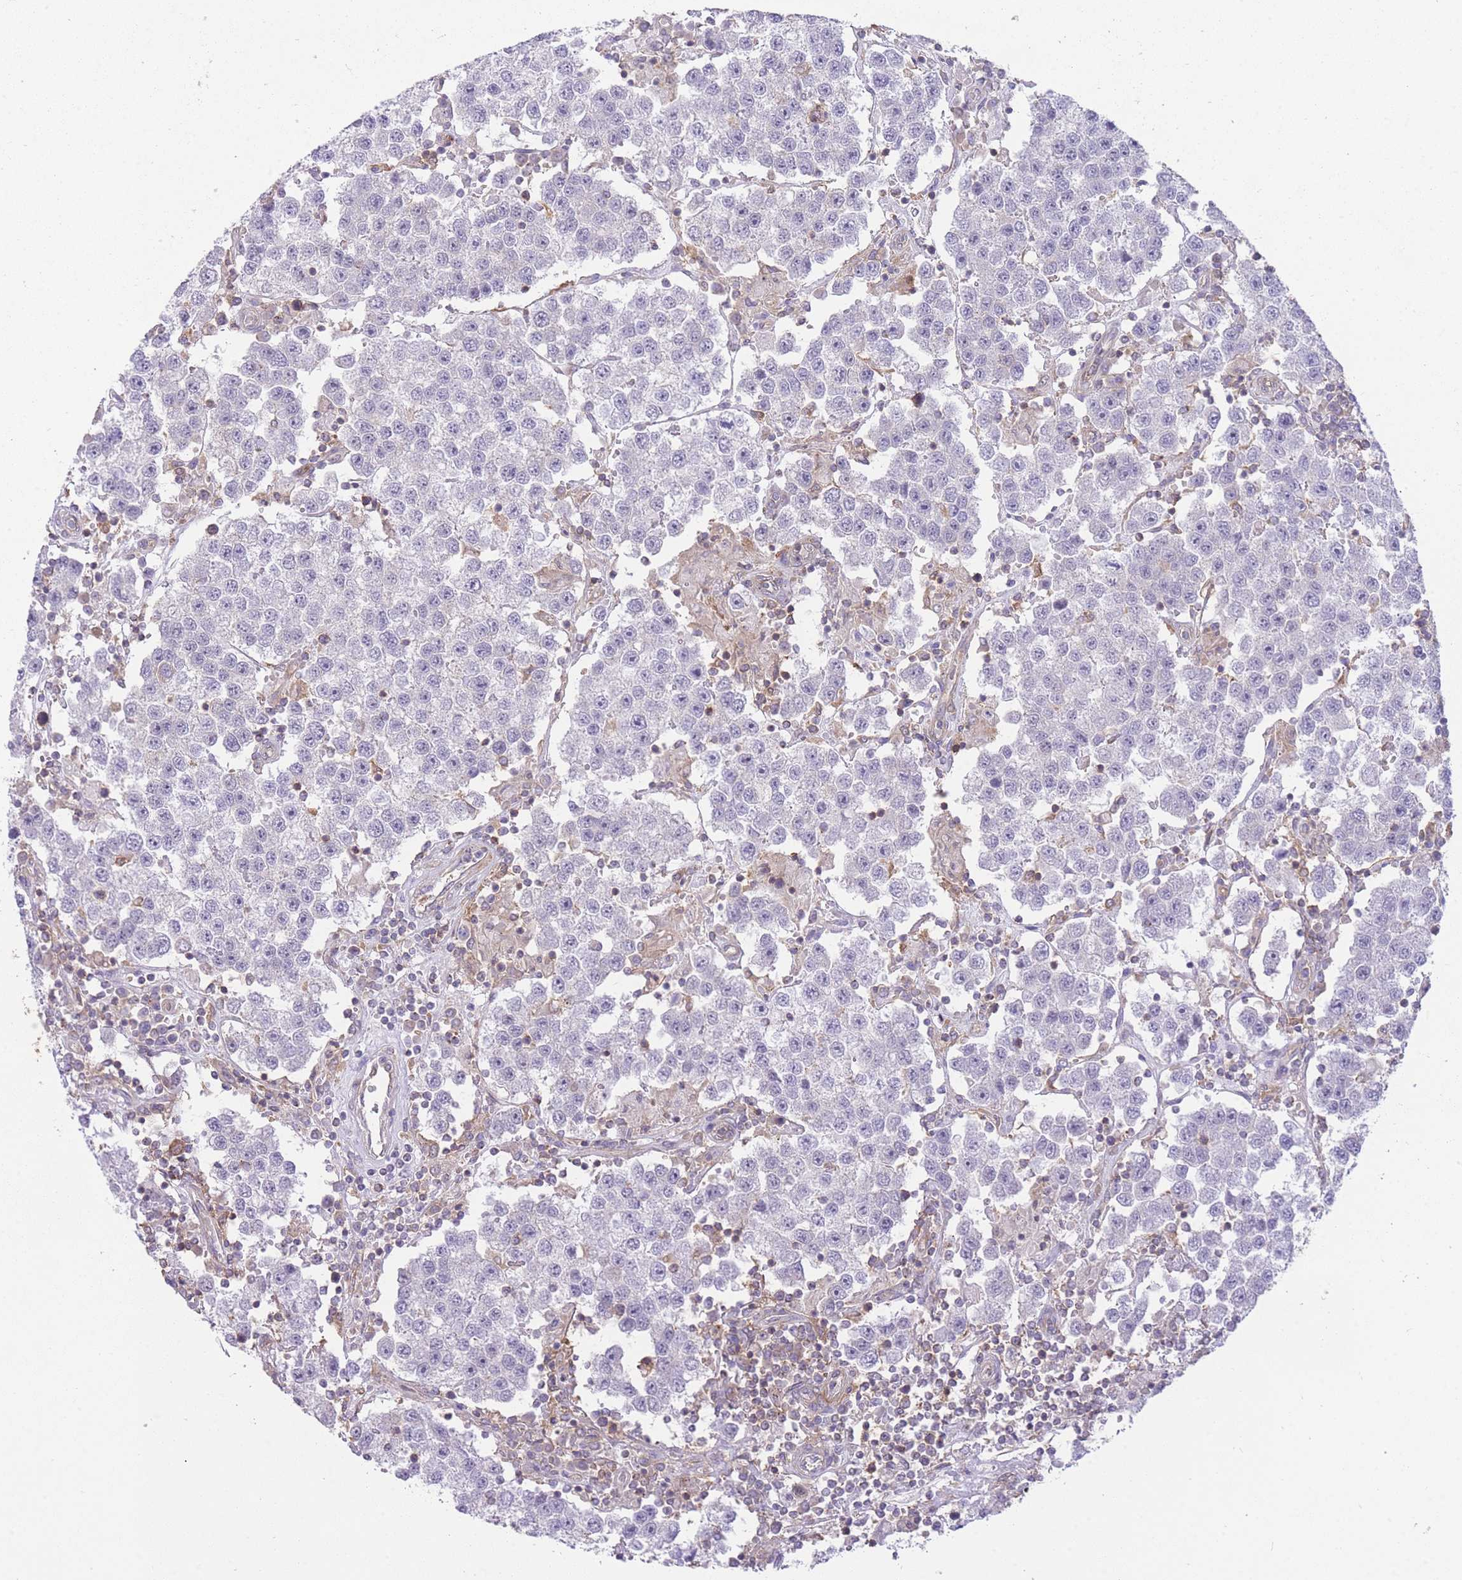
{"staining": {"intensity": "negative", "quantity": "none", "location": "none"}, "tissue": "testis cancer", "cell_type": "Tumor cells", "image_type": "cancer", "snomed": [{"axis": "morphology", "description": "Seminoma, NOS"}, {"axis": "topography", "description": "Testis"}], "caption": "Tumor cells are negative for protein expression in human seminoma (testis).", "gene": "PRKAR1A", "patient": {"sex": "male", "age": 37}}